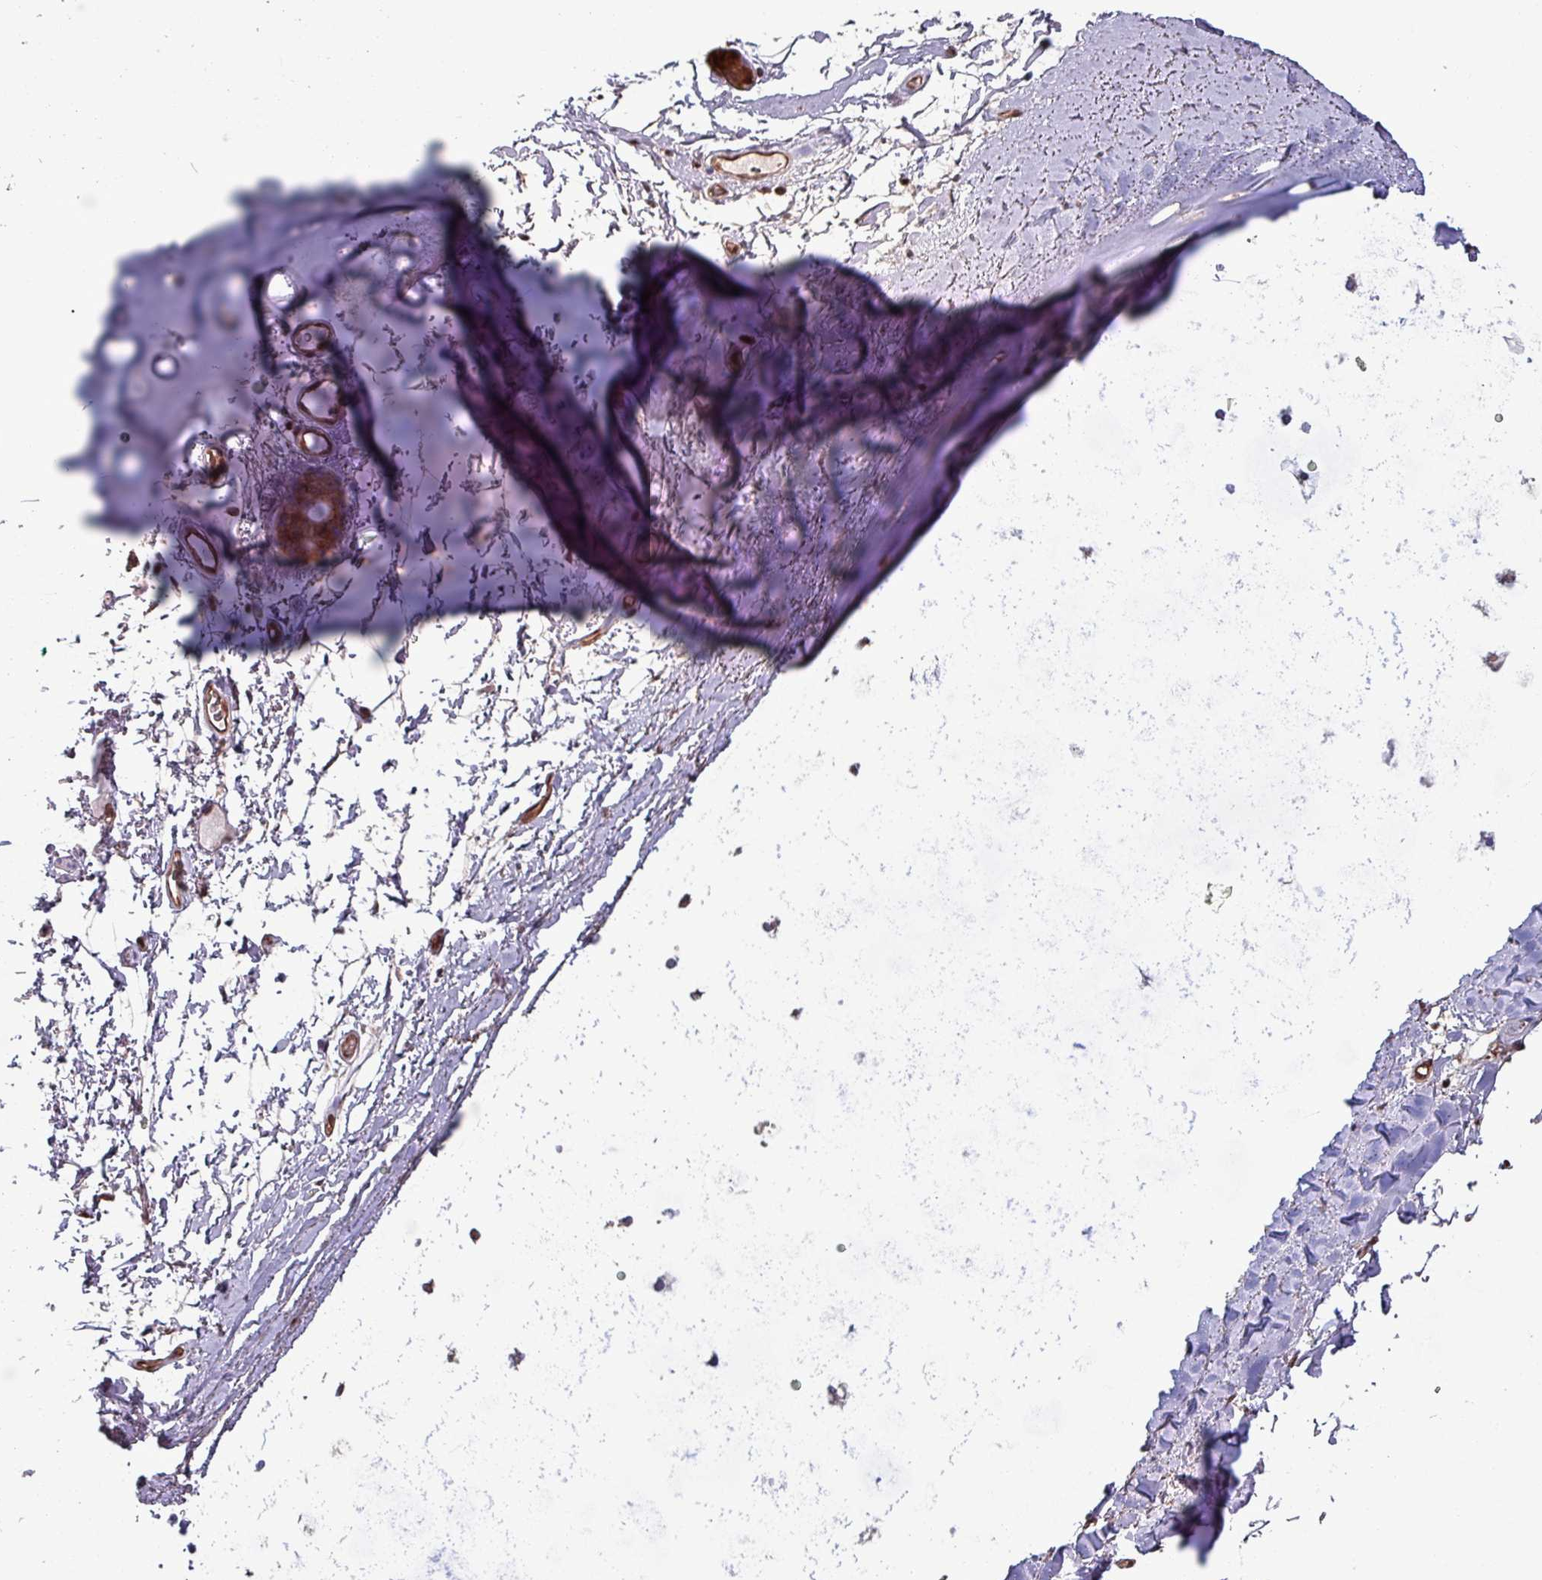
{"staining": {"intensity": "negative", "quantity": "none", "location": "none"}, "tissue": "soft tissue", "cell_type": "Chondrocytes", "image_type": "normal", "snomed": [{"axis": "morphology", "description": "Normal tissue, NOS"}, {"axis": "topography", "description": "Cartilage tissue"}, {"axis": "topography", "description": "Bronchus"}], "caption": "Immunohistochemistry image of unremarkable soft tissue: soft tissue stained with DAB (3,3'-diaminobenzidine) reveals no significant protein staining in chondrocytes.", "gene": "PSMB8", "patient": {"sex": "female", "age": 72}}